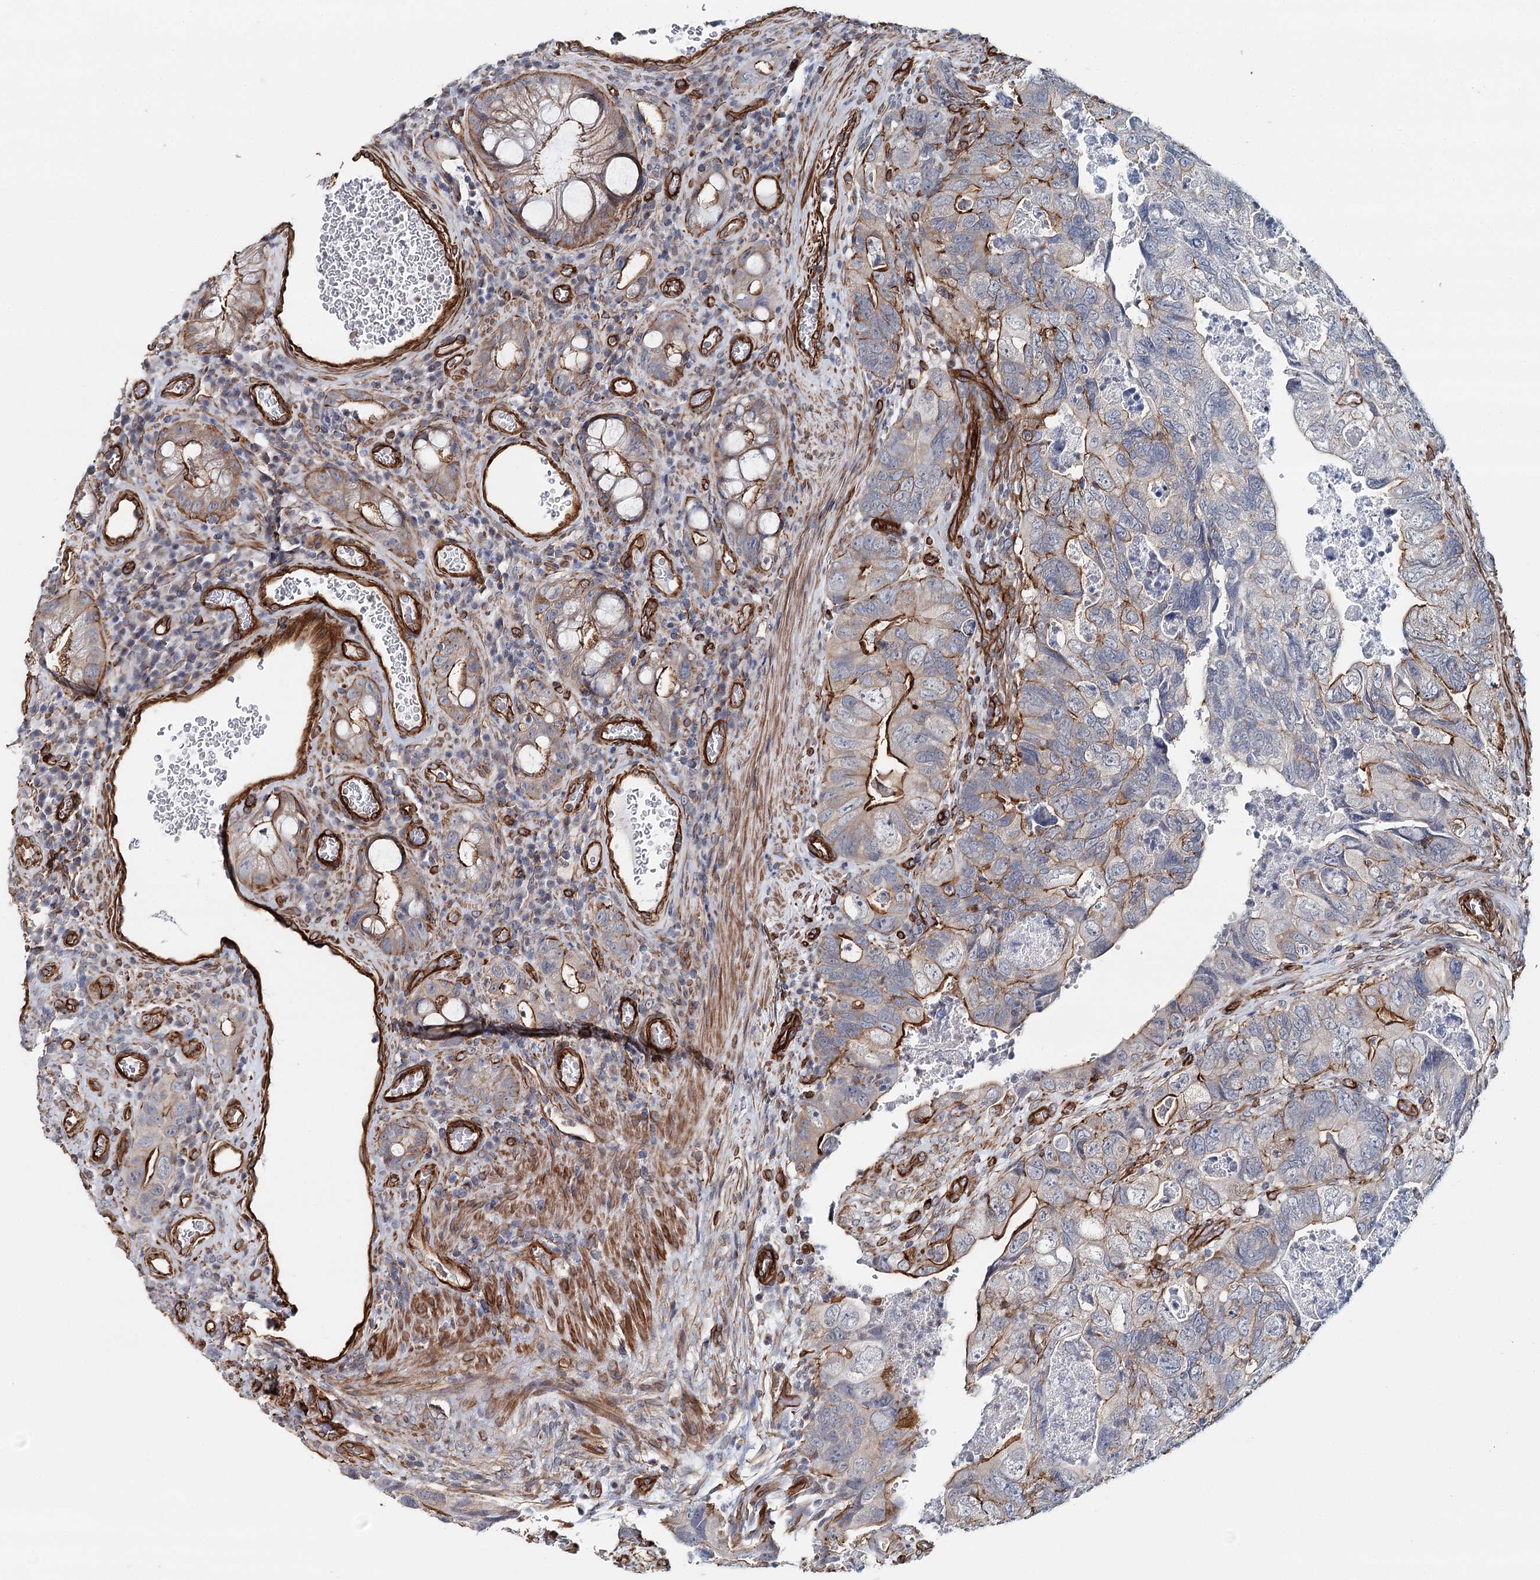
{"staining": {"intensity": "strong", "quantity": "25%-75%", "location": "cytoplasmic/membranous"}, "tissue": "colorectal cancer", "cell_type": "Tumor cells", "image_type": "cancer", "snomed": [{"axis": "morphology", "description": "Adenocarcinoma, NOS"}, {"axis": "topography", "description": "Rectum"}], "caption": "This image exhibits IHC staining of adenocarcinoma (colorectal), with high strong cytoplasmic/membranous expression in about 25%-75% of tumor cells.", "gene": "SYNPO", "patient": {"sex": "male", "age": 63}}